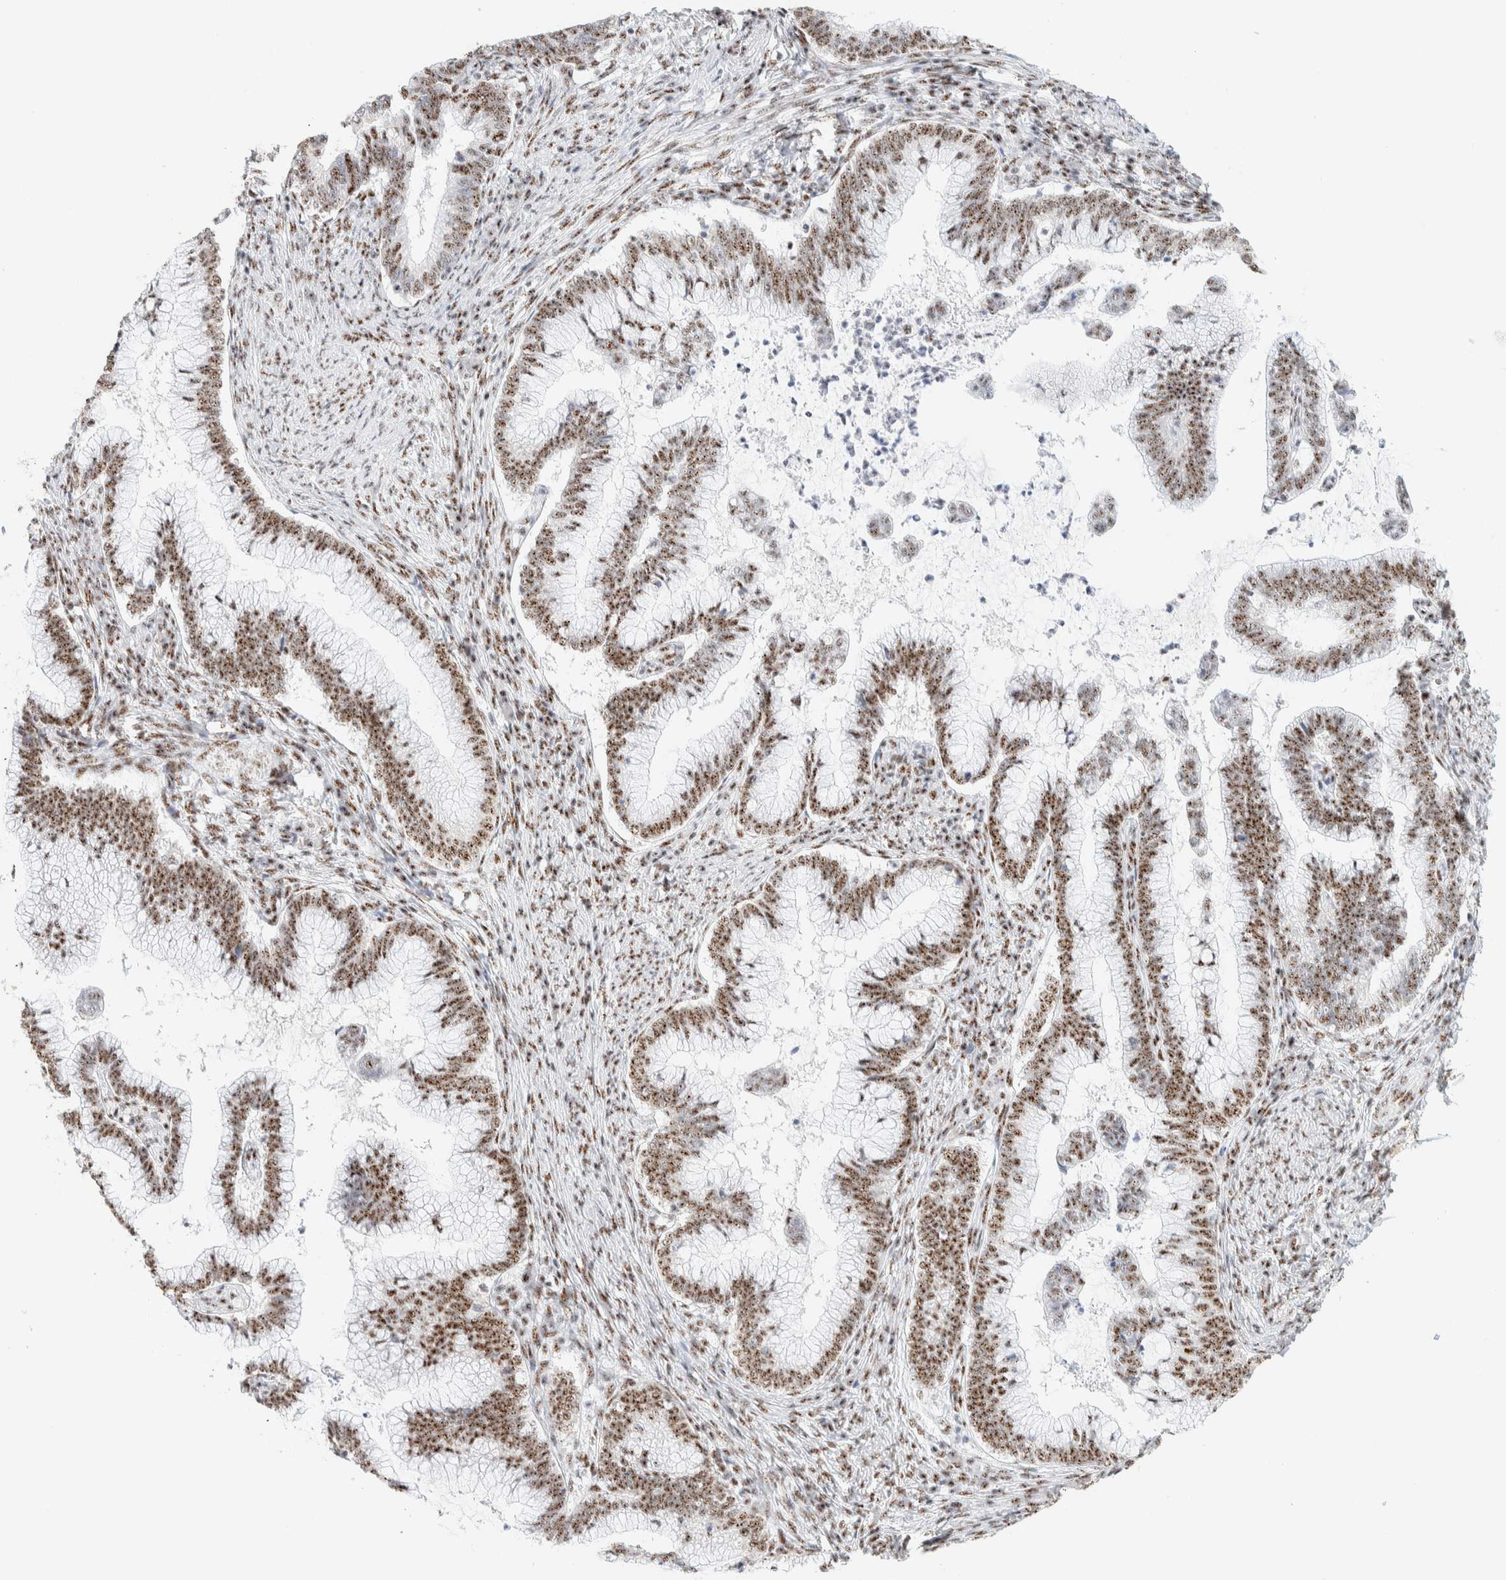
{"staining": {"intensity": "moderate", "quantity": ">75%", "location": "nuclear"}, "tissue": "cervical cancer", "cell_type": "Tumor cells", "image_type": "cancer", "snomed": [{"axis": "morphology", "description": "Adenocarcinoma, NOS"}, {"axis": "topography", "description": "Cervix"}], "caption": "Protein expression analysis of cervical adenocarcinoma exhibits moderate nuclear expression in about >75% of tumor cells. (Stains: DAB in brown, nuclei in blue, Microscopy: brightfield microscopy at high magnification).", "gene": "SON", "patient": {"sex": "female", "age": 36}}